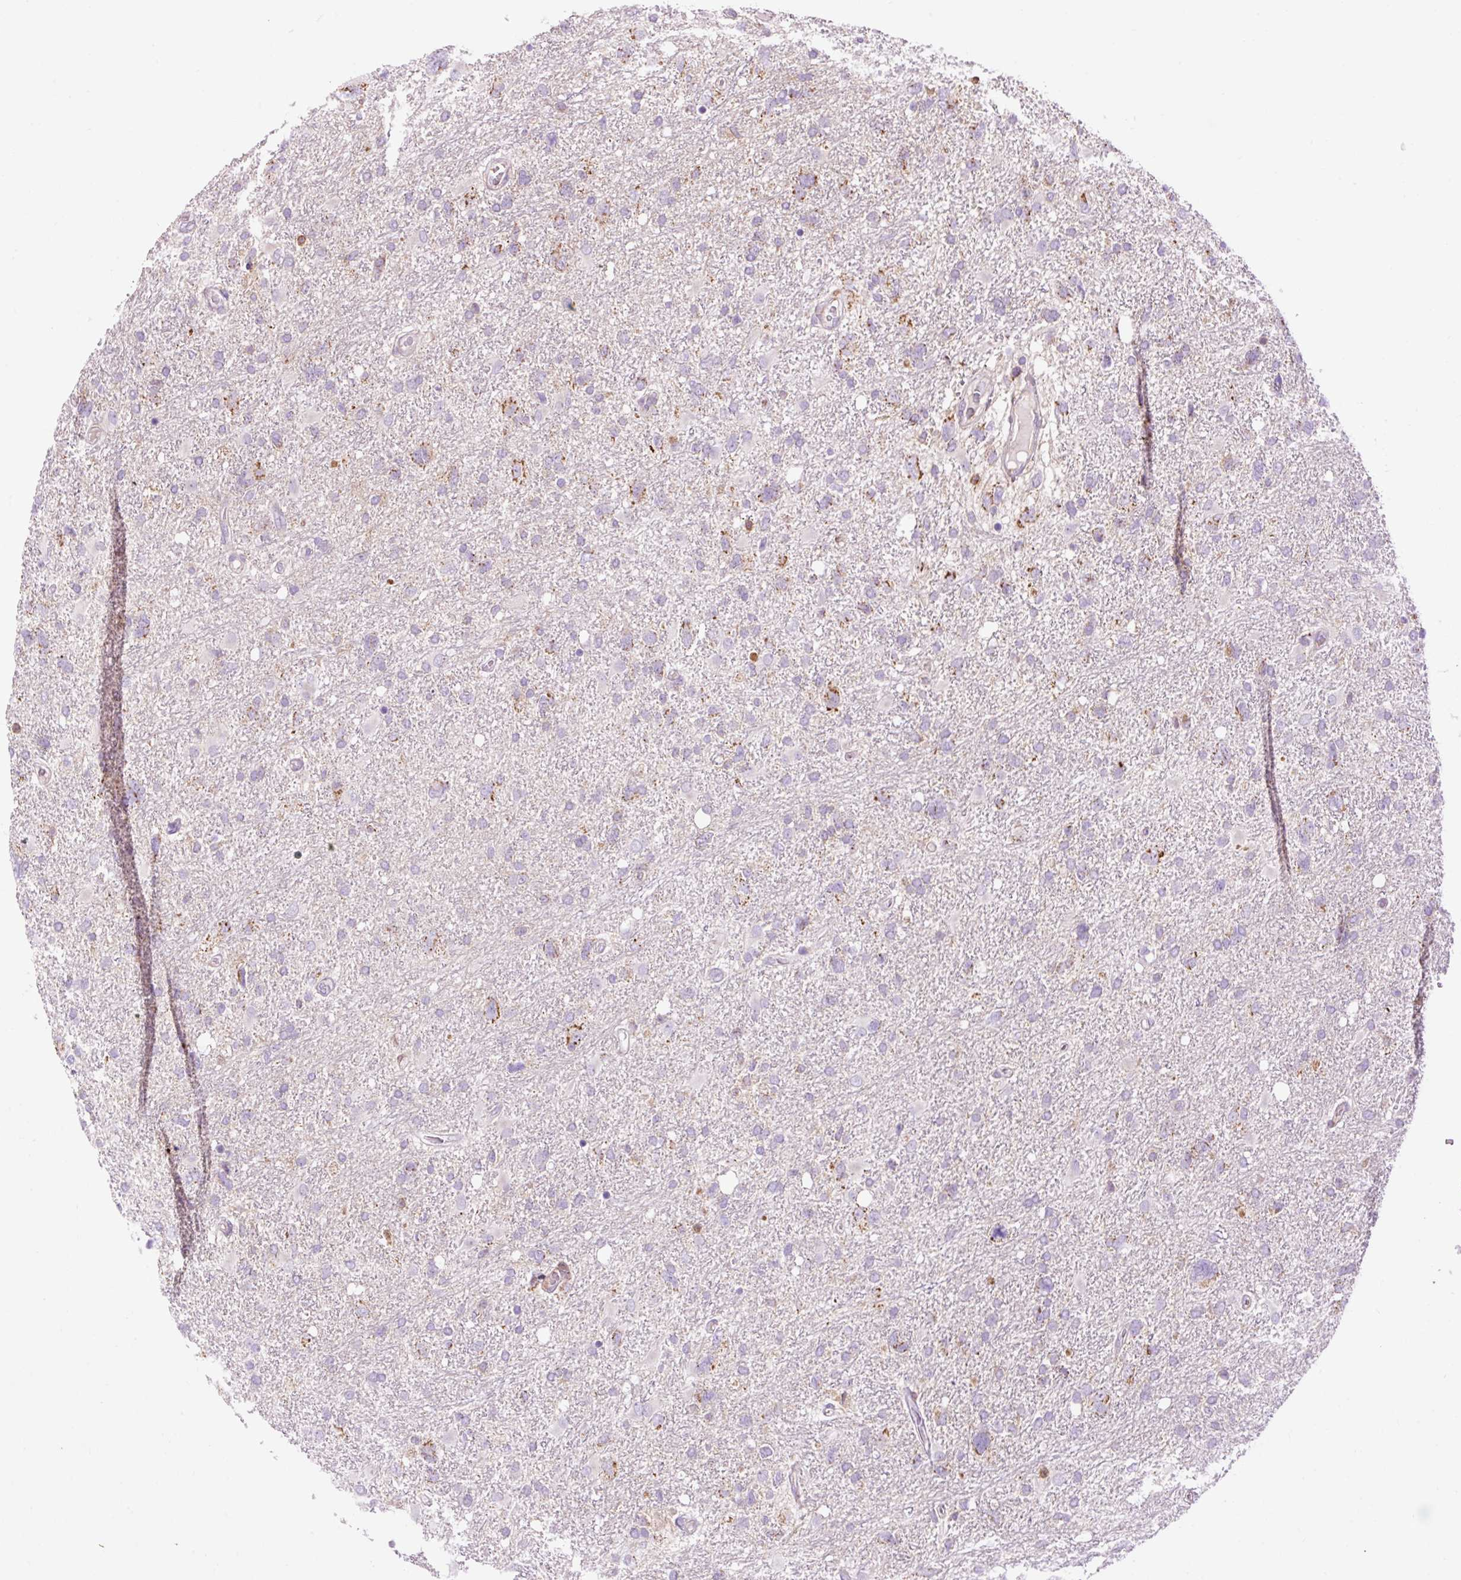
{"staining": {"intensity": "negative", "quantity": "none", "location": "none"}, "tissue": "glioma", "cell_type": "Tumor cells", "image_type": "cancer", "snomed": [{"axis": "morphology", "description": "Glioma, malignant, High grade"}, {"axis": "topography", "description": "Brain"}], "caption": "Image shows no significant protein positivity in tumor cells of malignant high-grade glioma.", "gene": "CD83", "patient": {"sex": "male", "age": 61}}